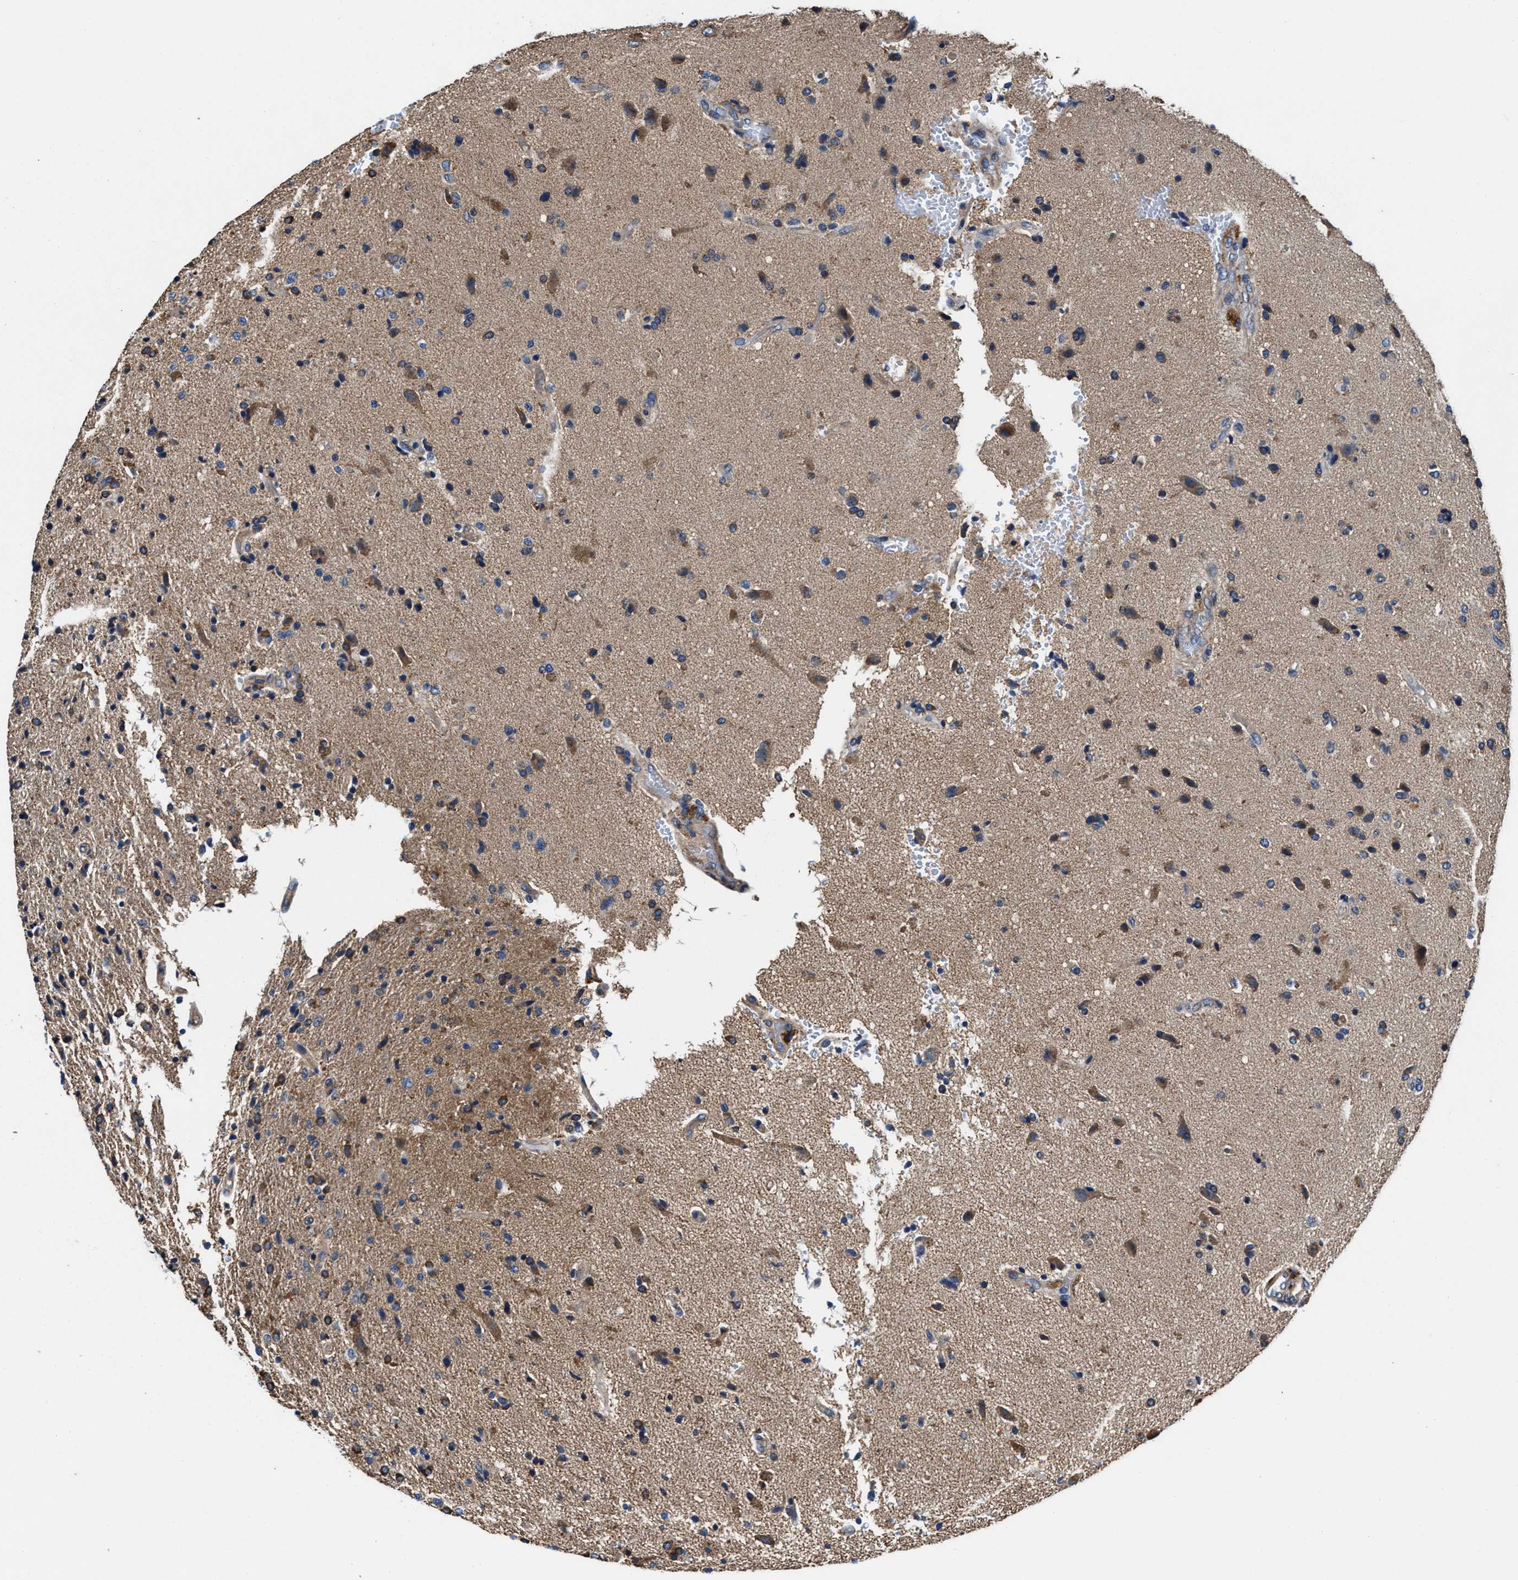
{"staining": {"intensity": "moderate", "quantity": "25%-75%", "location": "cytoplasmic/membranous"}, "tissue": "glioma", "cell_type": "Tumor cells", "image_type": "cancer", "snomed": [{"axis": "morphology", "description": "Glioma, malignant, High grade"}, {"axis": "topography", "description": "Brain"}], "caption": "Protein expression analysis of glioma reveals moderate cytoplasmic/membranous positivity in approximately 25%-75% of tumor cells.", "gene": "PPP1R9B", "patient": {"sex": "male", "age": 72}}